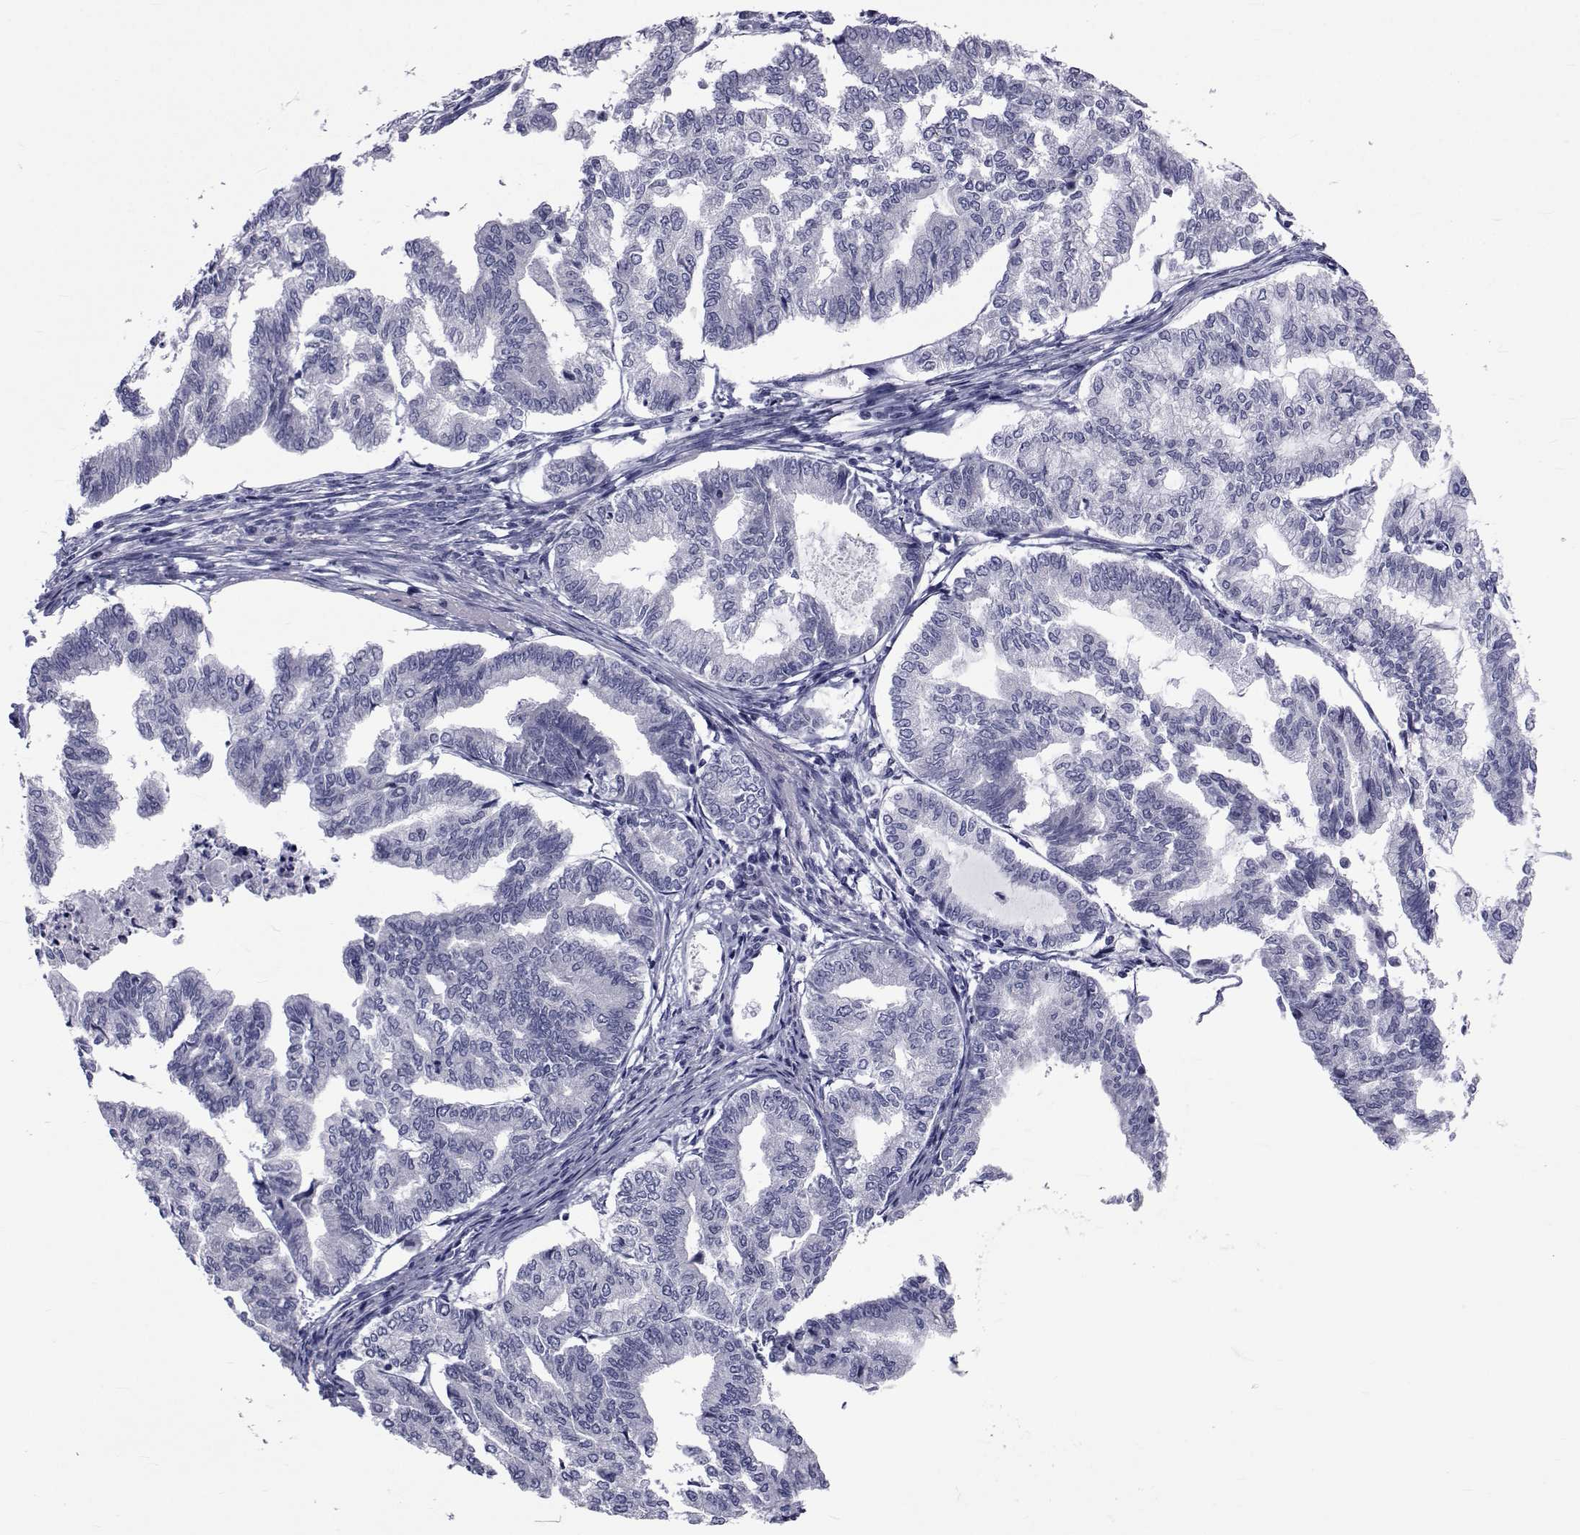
{"staining": {"intensity": "negative", "quantity": "none", "location": "none"}, "tissue": "endometrial cancer", "cell_type": "Tumor cells", "image_type": "cancer", "snomed": [{"axis": "morphology", "description": "Adenocarcinoma, NOS"}, {"axis": "topography", "description": "Endometrium"}], "caption": "Immunohistochemical staining of human endometrial cancer (adenocarcinoma) exhibits no significant expression in tumor cells. Nuclei are stained in blue.", "gene": "GKAP1", "patient": {"sex": "female", "age": 79}}